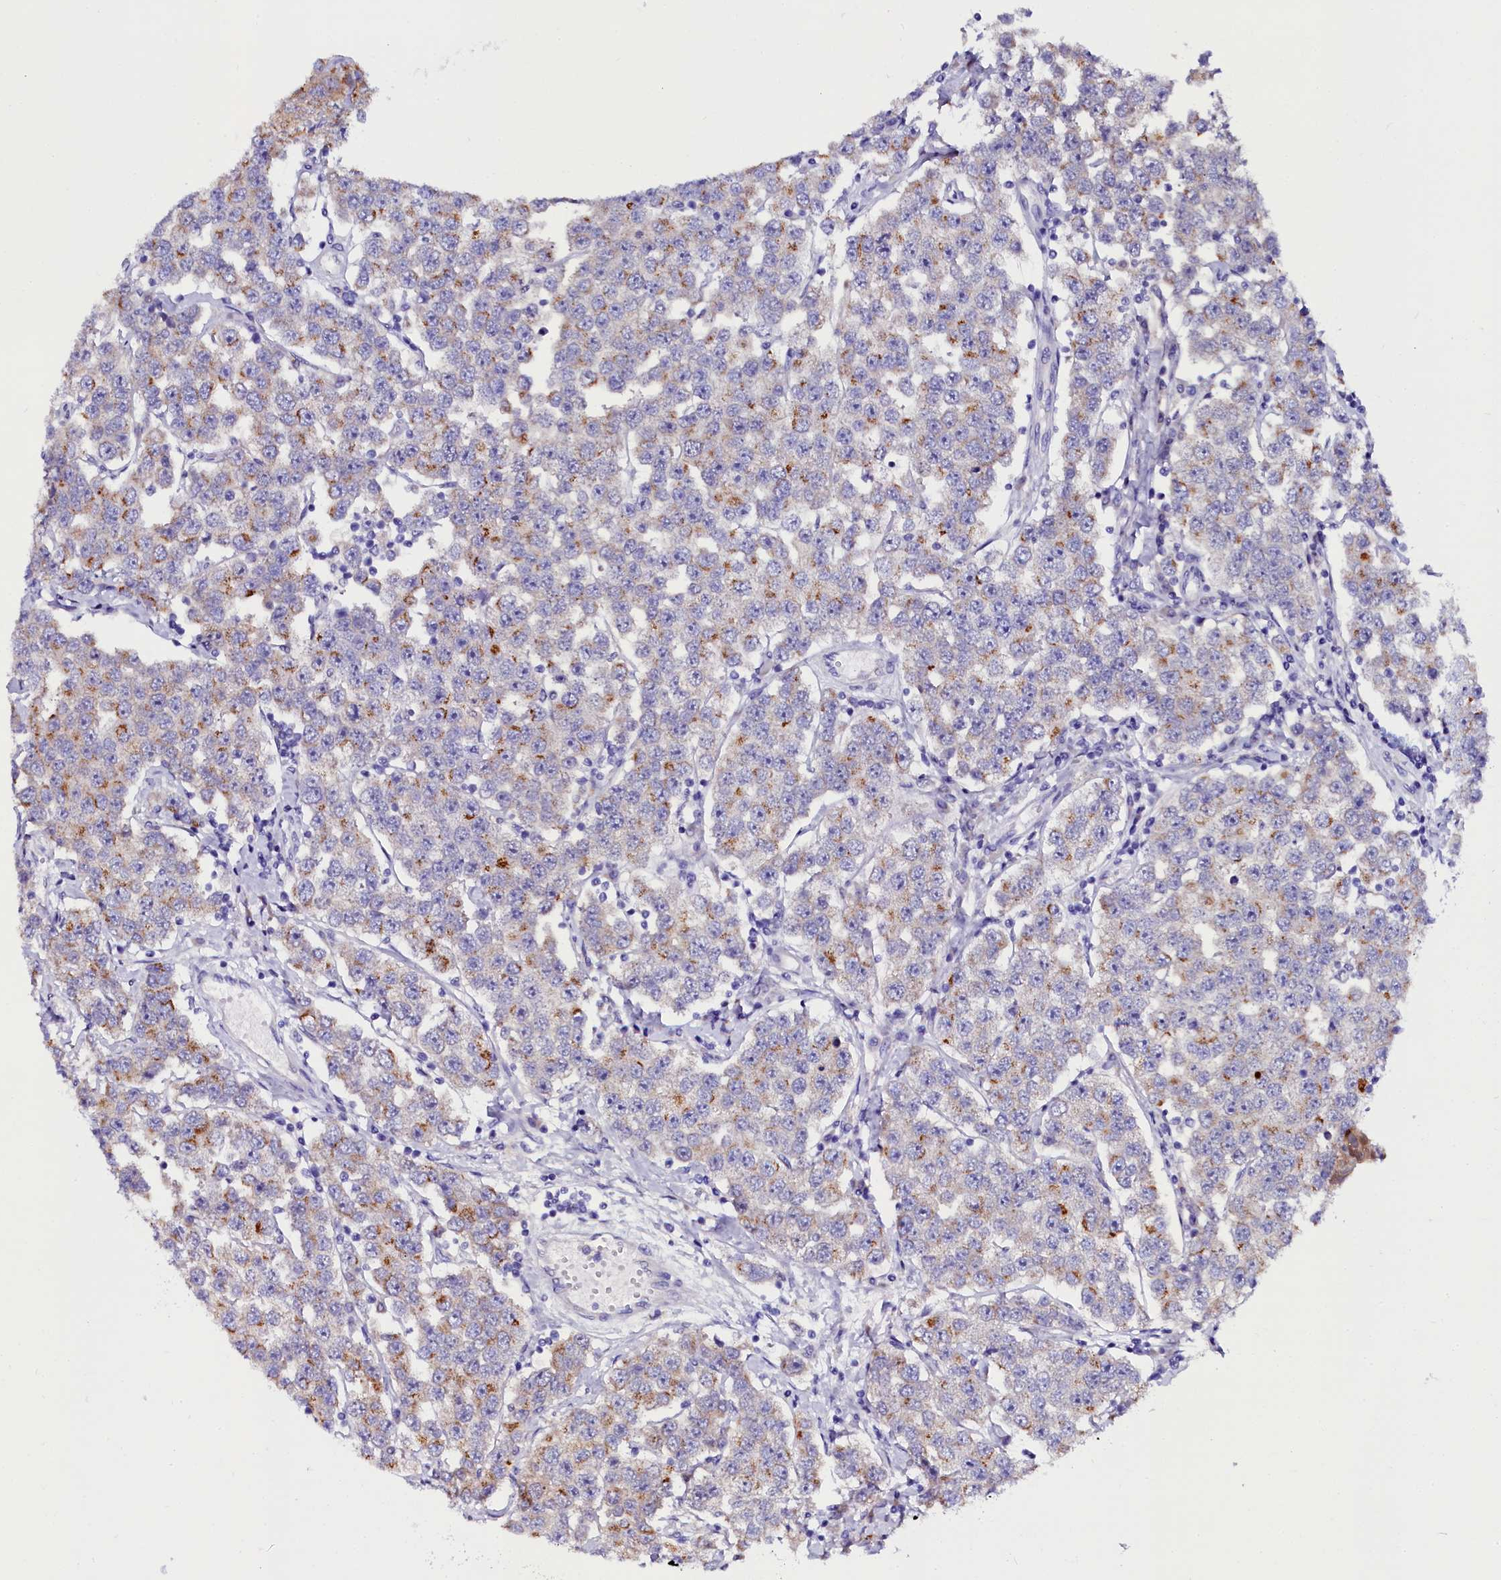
{"staining": {"intensity": "moderate", "quantity": "25%-75%", "location": "cytoplasmic/membranous"}, "tissue": "testis cancer", "cell_type": "Tumor cells", "image_type": "cancer", "snomed": [{"axis": "morphology", "description": "Seminoma, NOS"}, {"axis": "topography", "description": "Testis"}], "caption": "Seminoma (testis) was stained to show a protein in brown. There is medium levels of moderate cytoplasmic/membranous staining in about 25%-75% of tumor cells.", "gene": "OTOL1", "patient": {"sex": "male", "age": 28}}